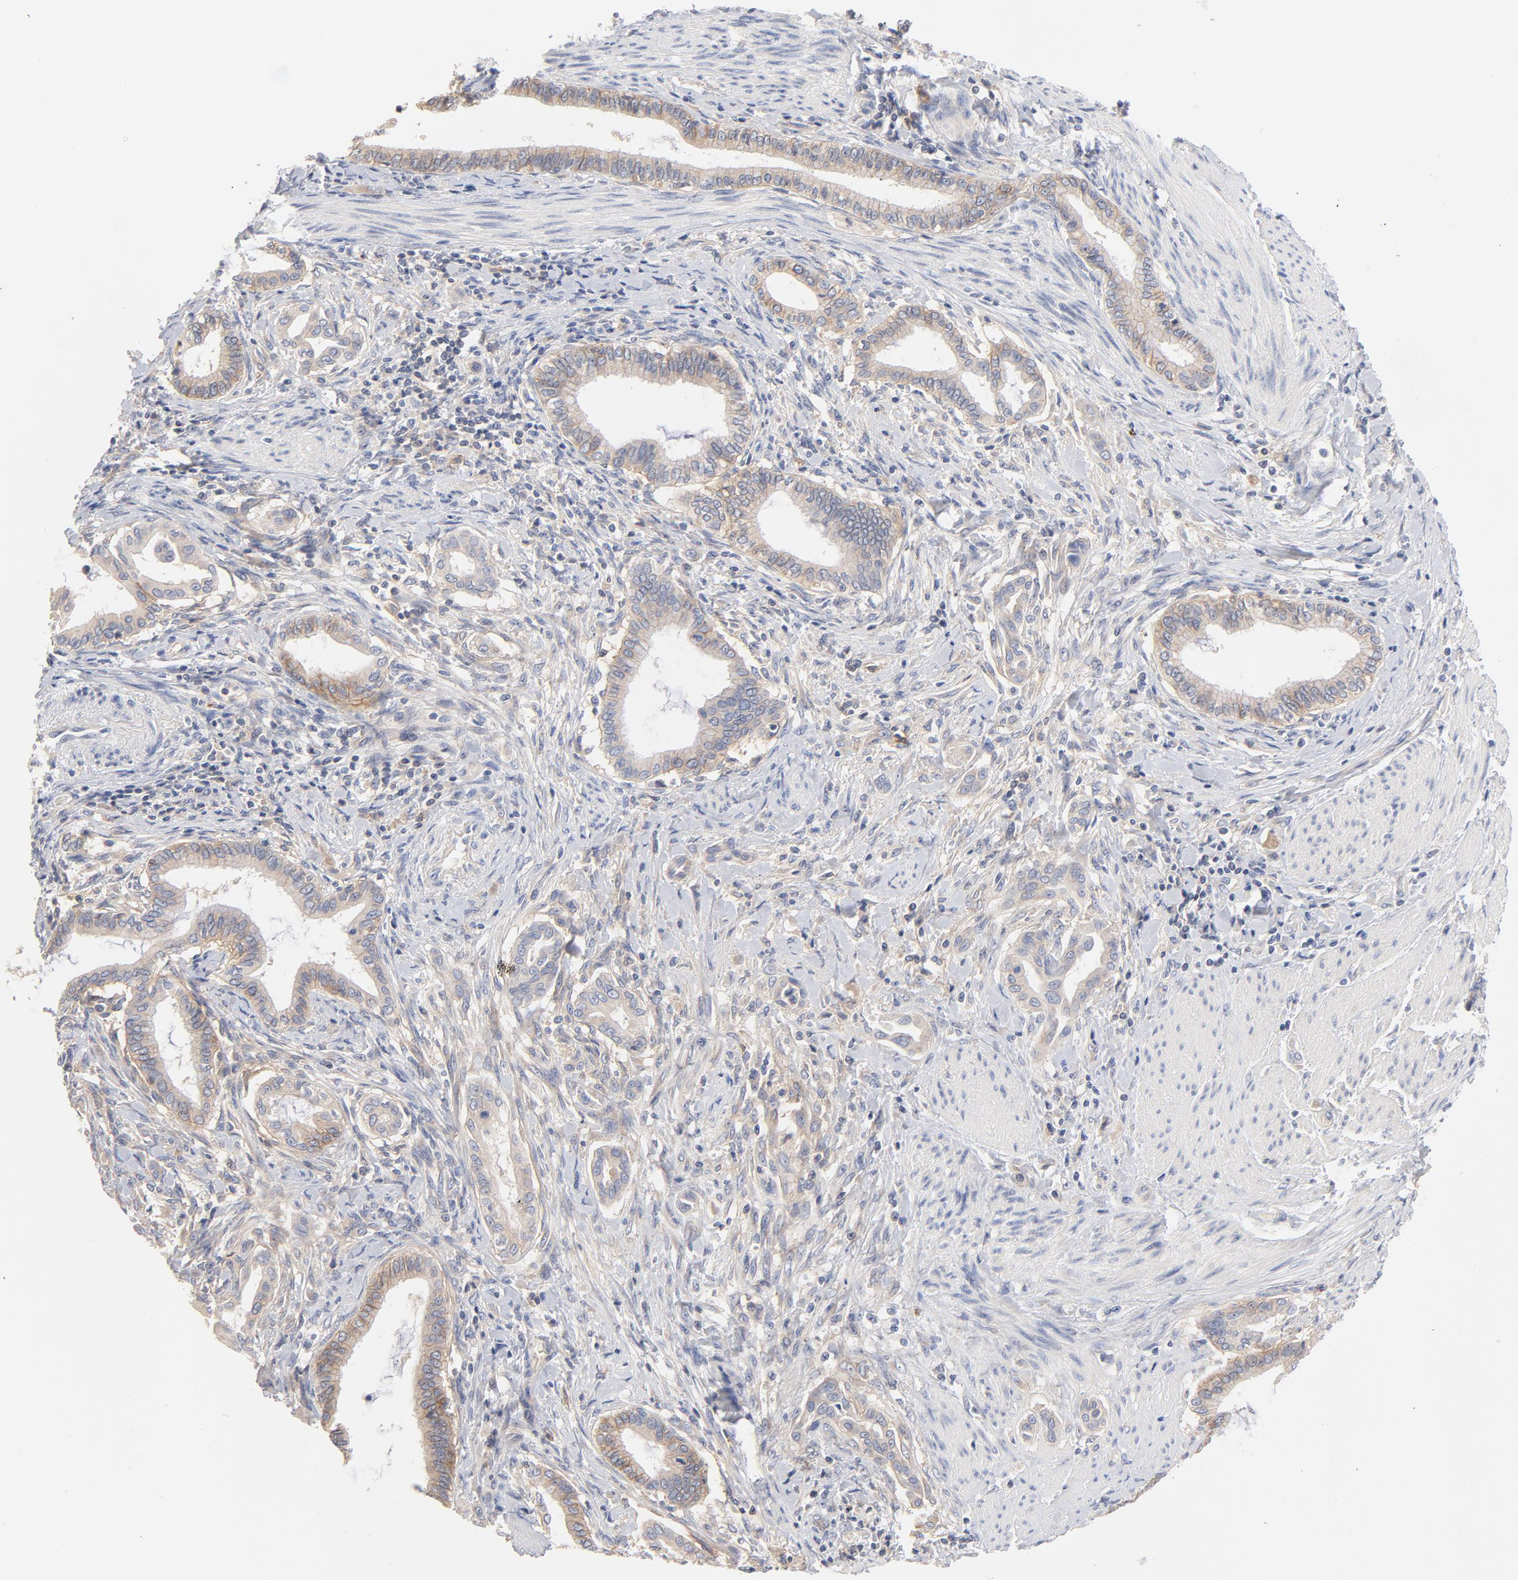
{"staining": {"intensity": "weak", "quantity": ">75%", "location": "cytoplasmic/membranous"}, "tissue": "pancreatic cancer", "cell_type": "Tumor cells", "image_type": "cancer", "snomed": [{"axis": "morphology", "description": "Adenocarcinoma, NOS"}, {"axis": "topography", "description": "Pancreas"}], "caption": "Approximately >75% of tumor cells in human pancreatic cancer (adenocarcinoma) display weak cytoplasmic/membranous protein staining as visualized by brown immunohistochemical staining.", "gene": "SETD3", "patient": {"sex": "female", "age": 64}}